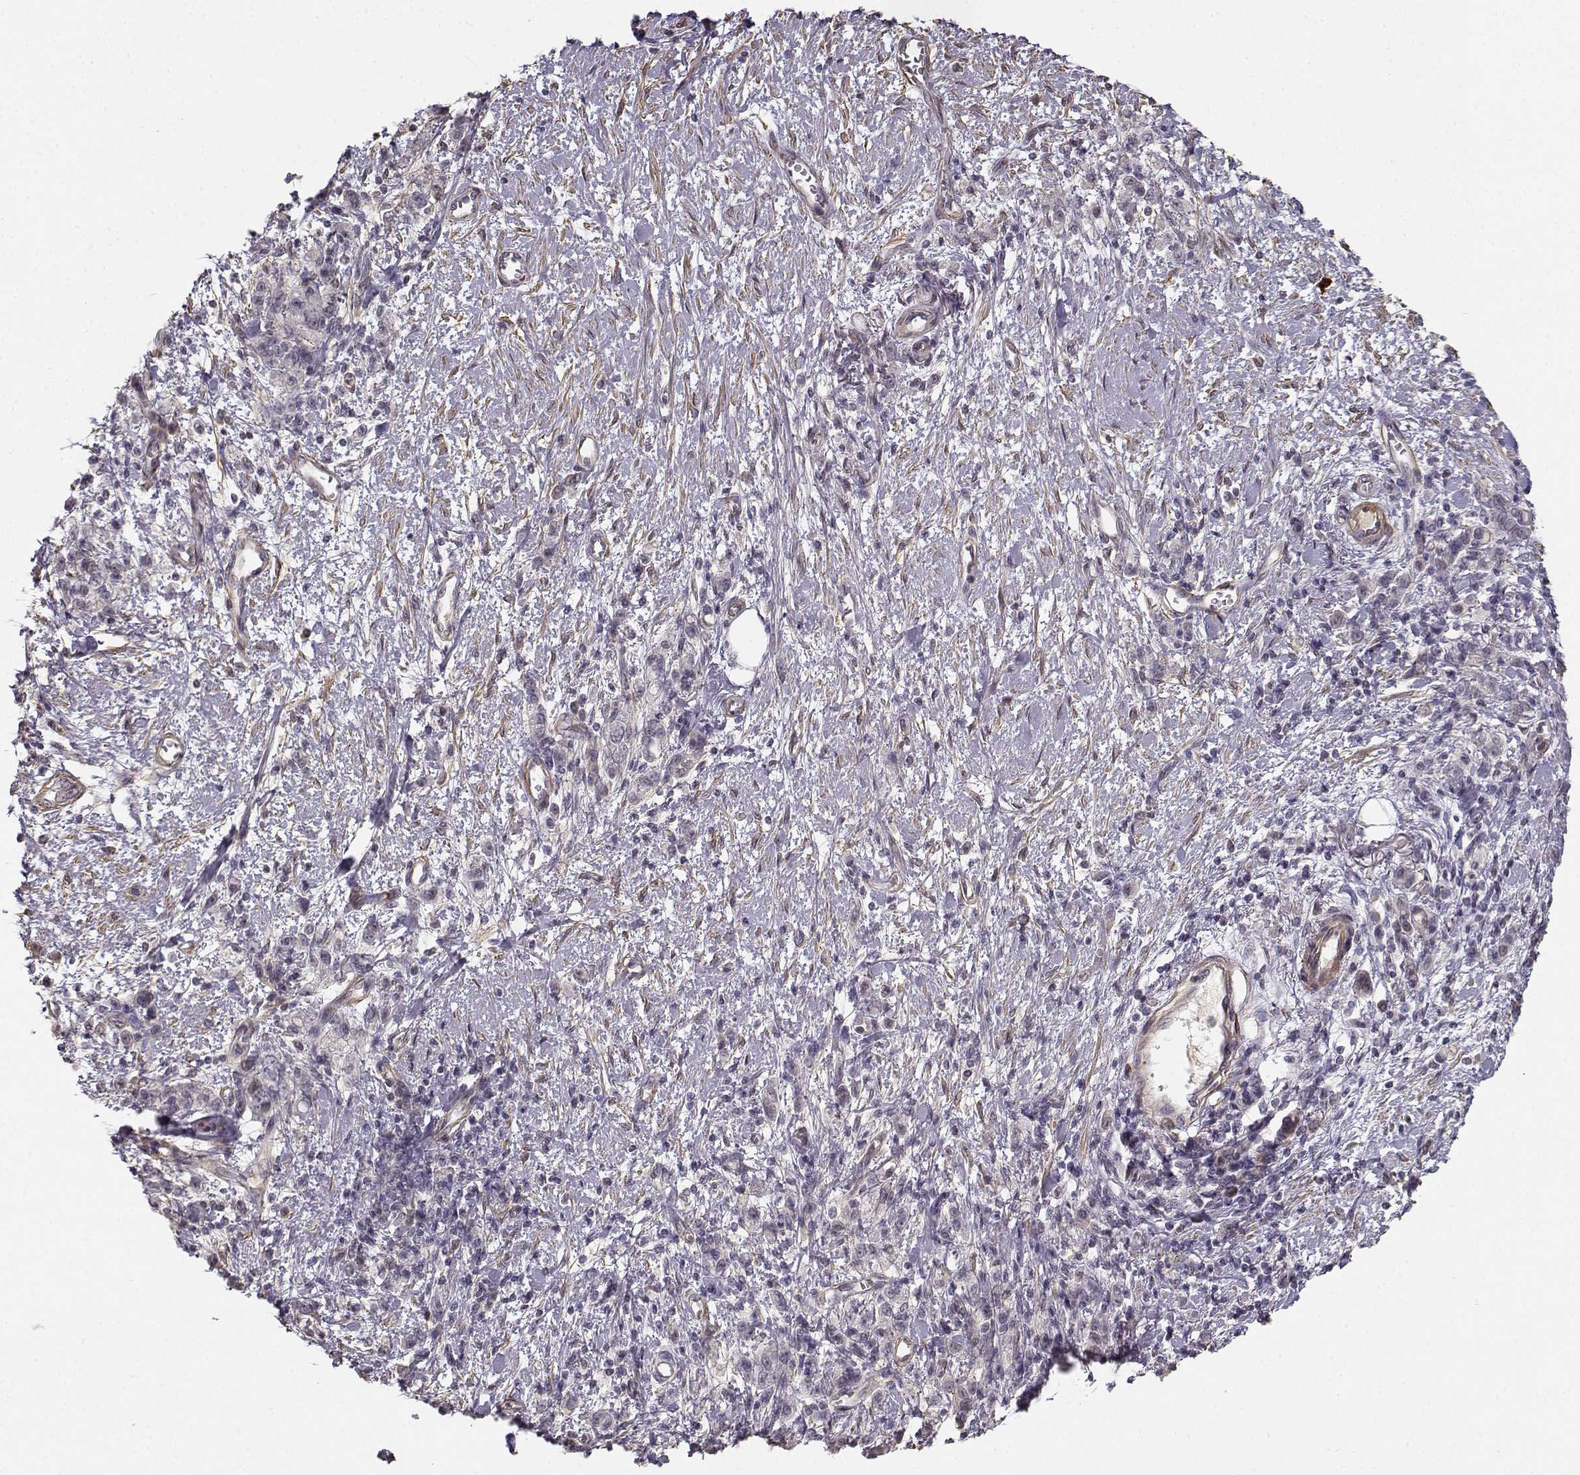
{"staining": {"intensity": "negative", "quantity": "none", "location": "none"}, "tissue": "stomach cancer", "cell_type": "Tumor cells", "image_type": "cancer", "snomed": [{"axis": "morphology", "description": "Adenocarcinoma, NOS"}, {"axis": "topography", "description": "Stomach"}], "caption": "High power microscopy histopathology image of an immunohistochemistry (IHC) image of adenocarcinoma (stomach), revealing no significant positivity in tumor cells.", "gene": "RGS9BP", "patient": {"sex": "male", "age": 77}}